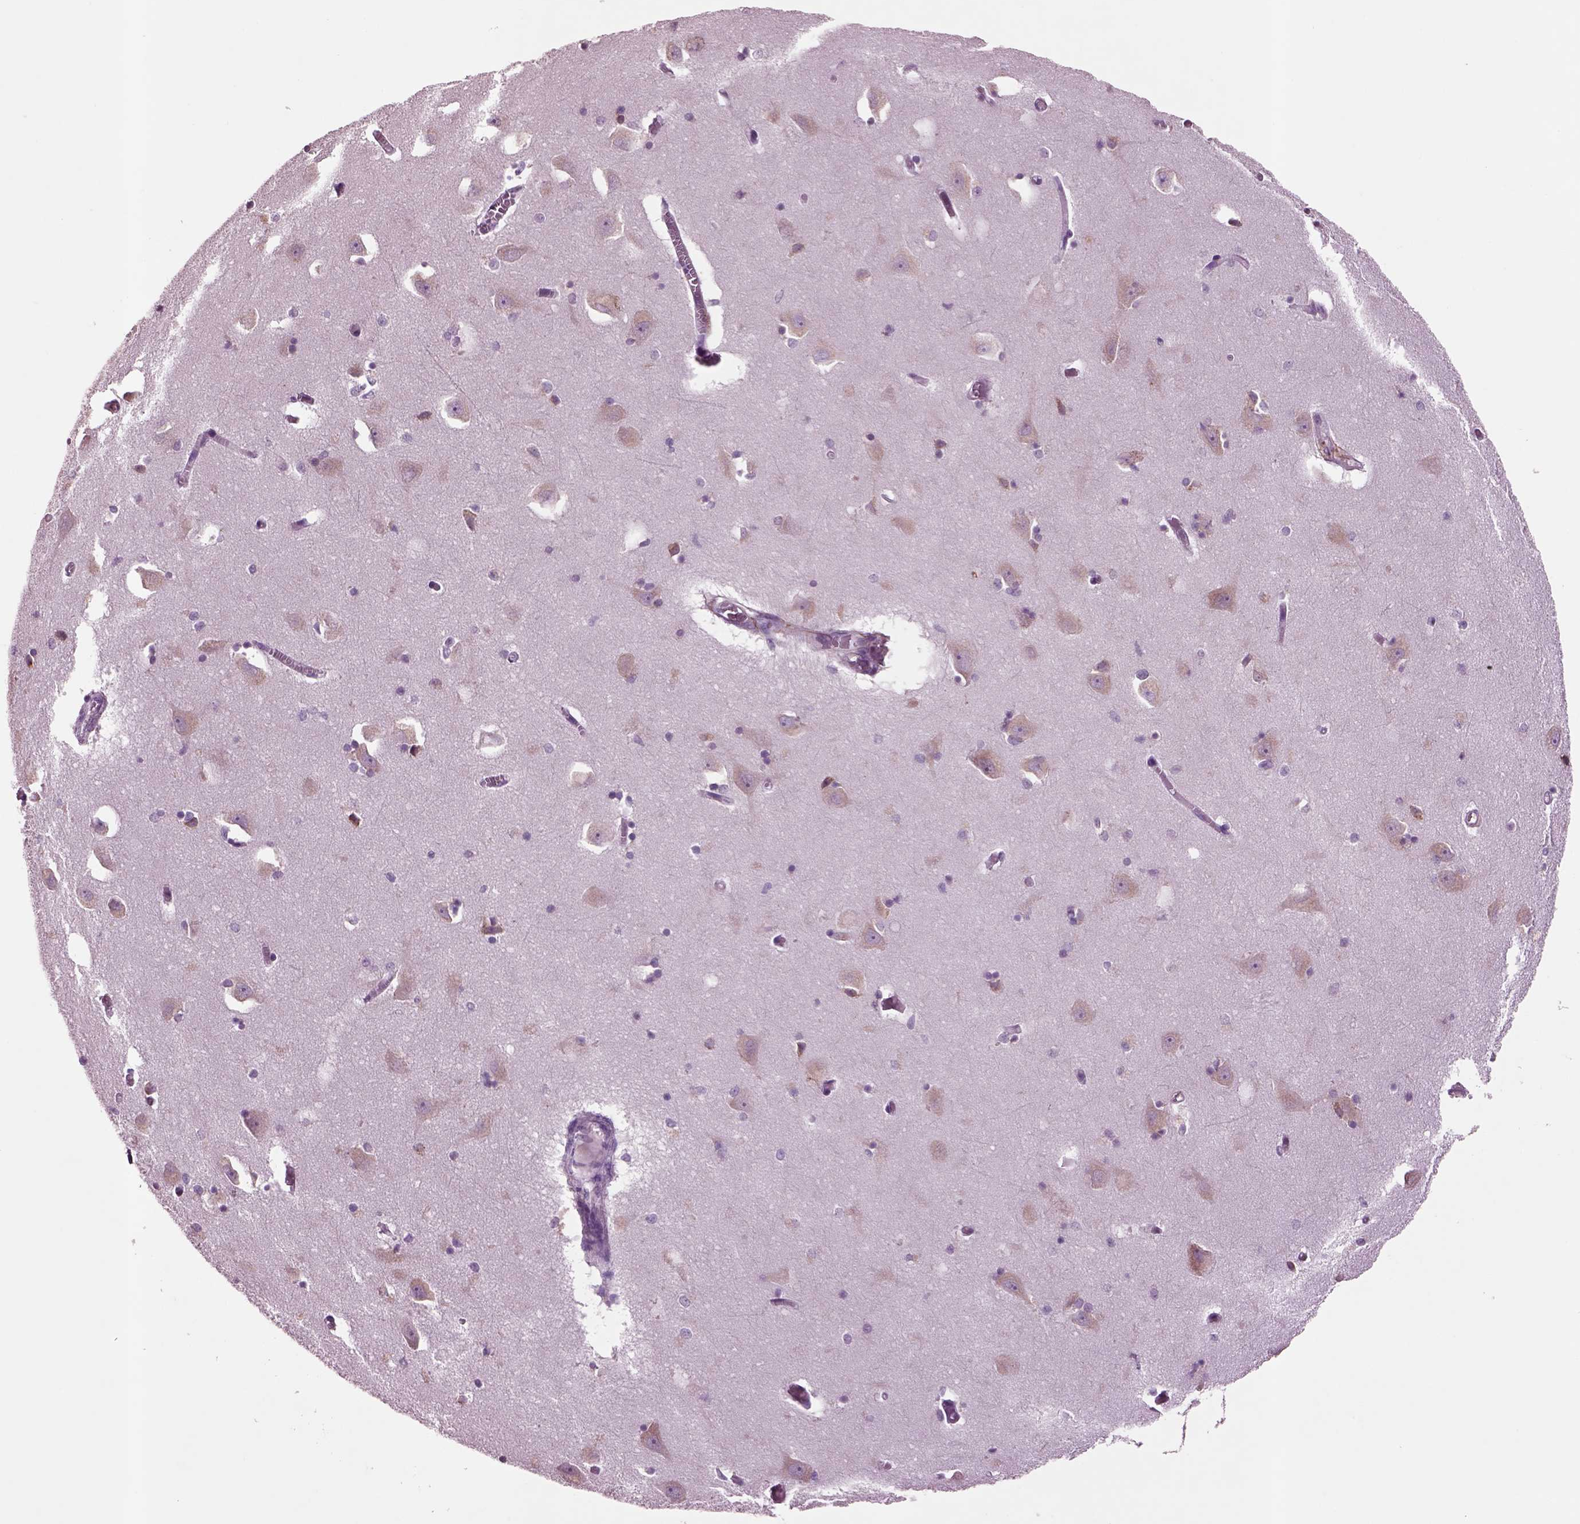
{"staining": {"intensity": "negative", "quantity": "none", "location": "none"}, "tissue": "caudate", "cell_type": "Glial cells", "image_type": "normal", "snomed": [{"axis": "morphology", "description": "Normal tissue, NOS"}, {"axis": "topography", "description": "Lateral ventricle wall"}, {"axis": "topography", "description": "Hippocampus"}], "caption": "Glial cells show no significant expression in benign caudate.", "gene": "SEC23A", "patient": {"sex": "female", "age": 63}}